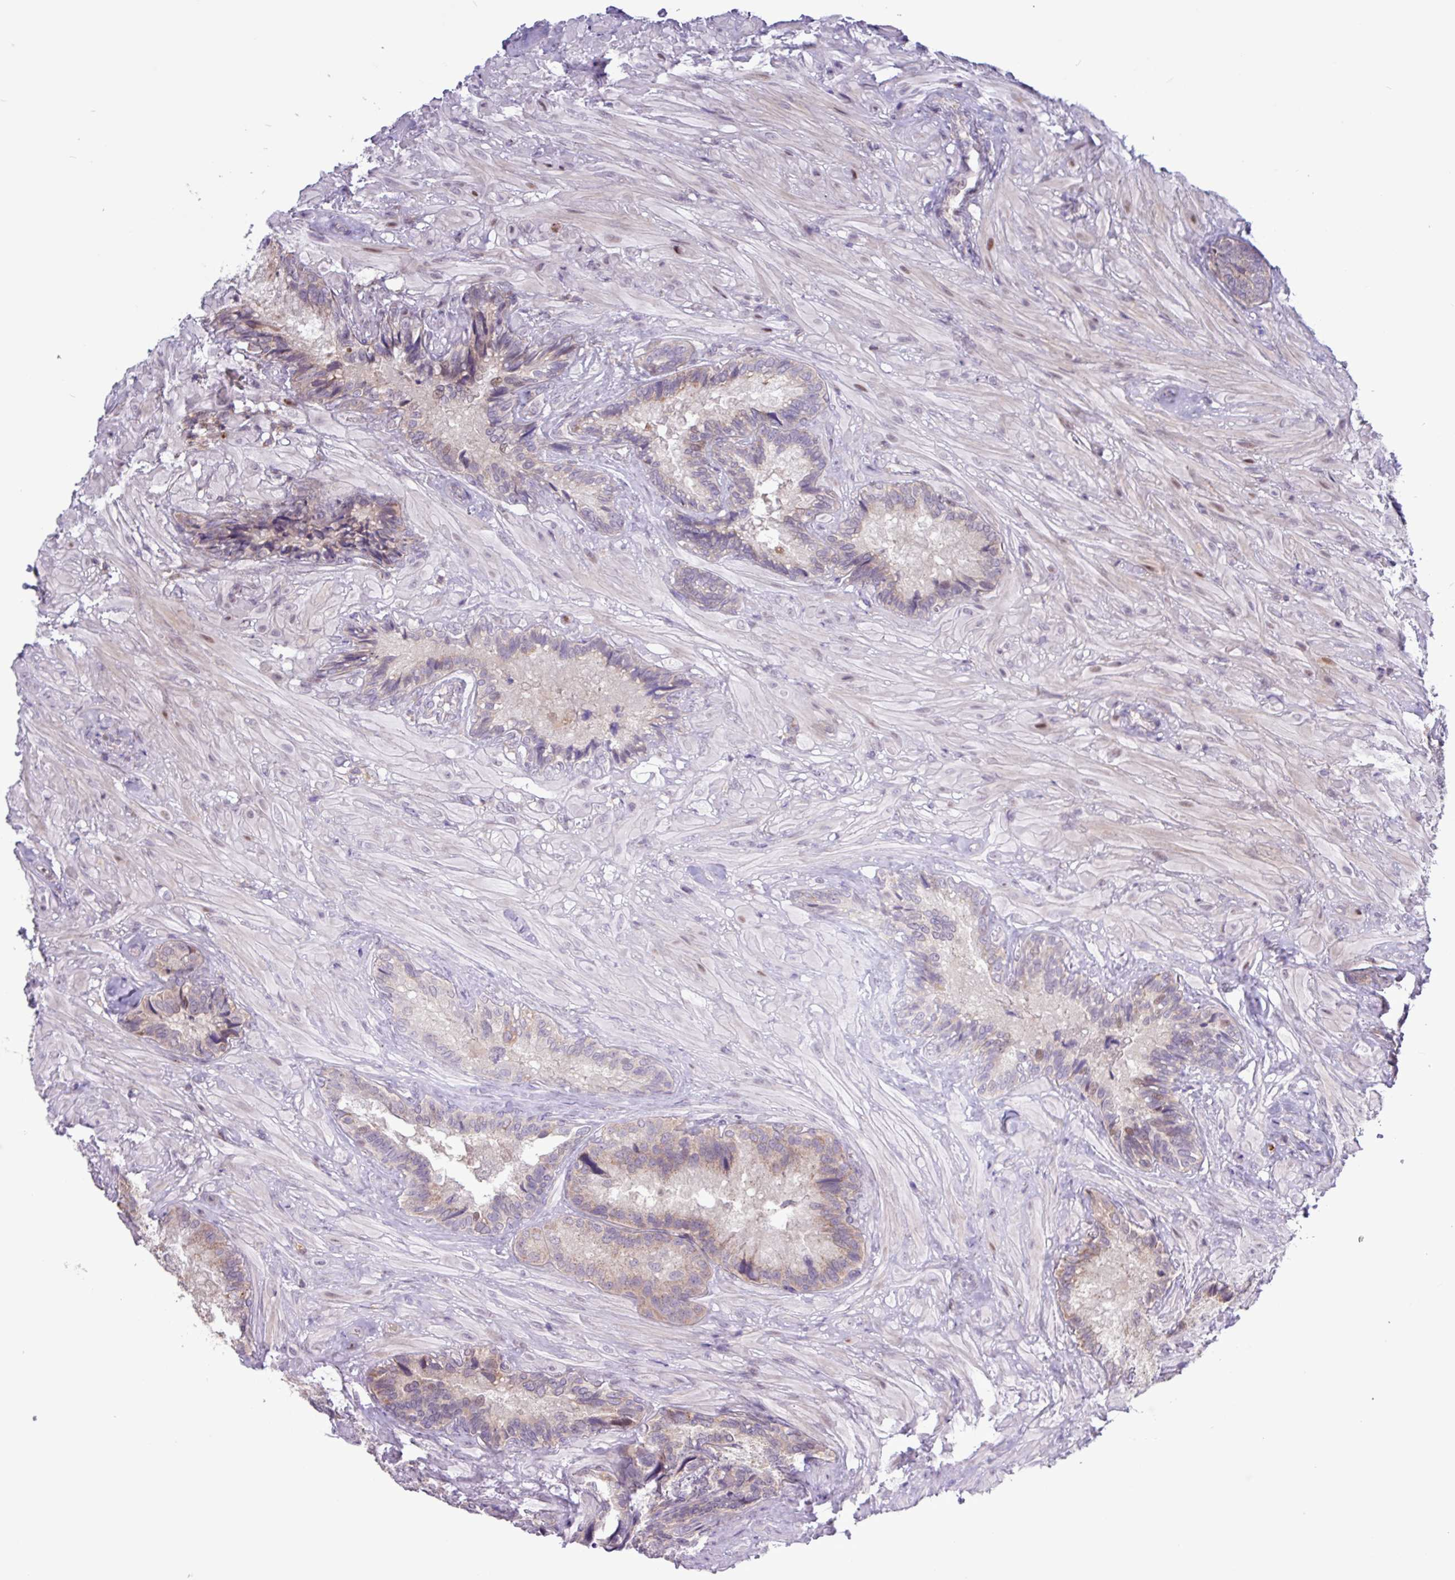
{"staining": {"intensity": "moderate", "quantity": "25%-75%", "location": "cytoplasmic/membranous,nuclear"}, "tissue": "seminal vesicle", "cell_type": "Glandular cells", "image_type": "normal", "snomed": [{"axis": "morphology", "description": "Normal tissue, NOS"}, {"axis": "topography", "description": "Seminal veicle"}], "caption": "Protein expression analysis of unremarkable seminal vesicle displays moderate cytoplasmic/membranous,nuclear expression in approximately 25%-75% of glandular cells.", "gene": "RTL3", "patient": {"sex": "male", "age": 62}}